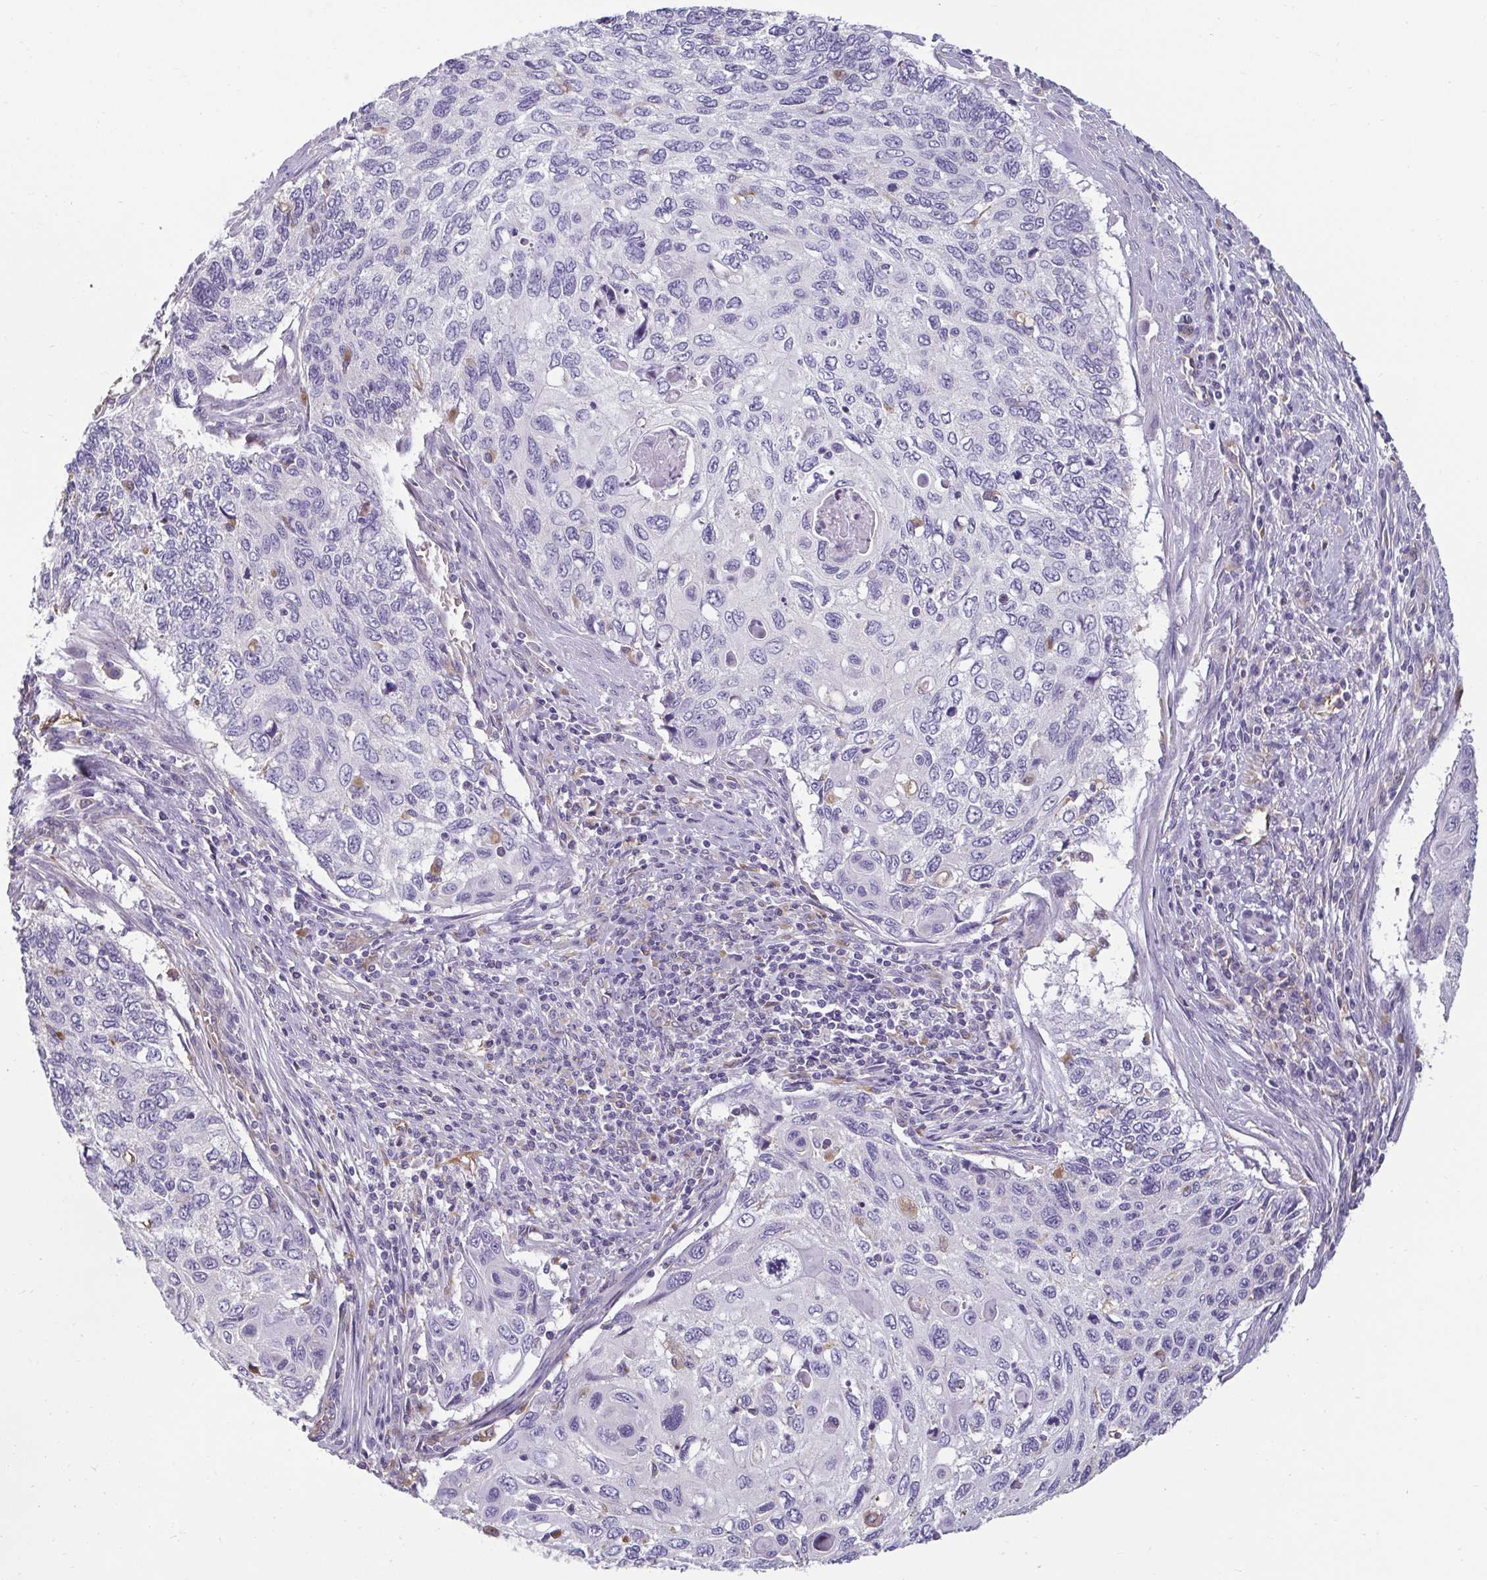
{"staining": {"intensity": "negative", "quantity": "none", "location": "none"}, "tissue": "cervical cancer", "cell_type": "Tumor cells", "image_type": "cancer", "snomed": [{"axis": "morphology", "description": "Squamous cell carcinoma, NOS"}, {"axis": "topography", "description": "Cervix"}], "caption": "IHC of cervical squamous cell carcinoma displays no positivity in tumor cells.", "gene": "PDE2A", "patient": {"sex": "female", "age": 70}}